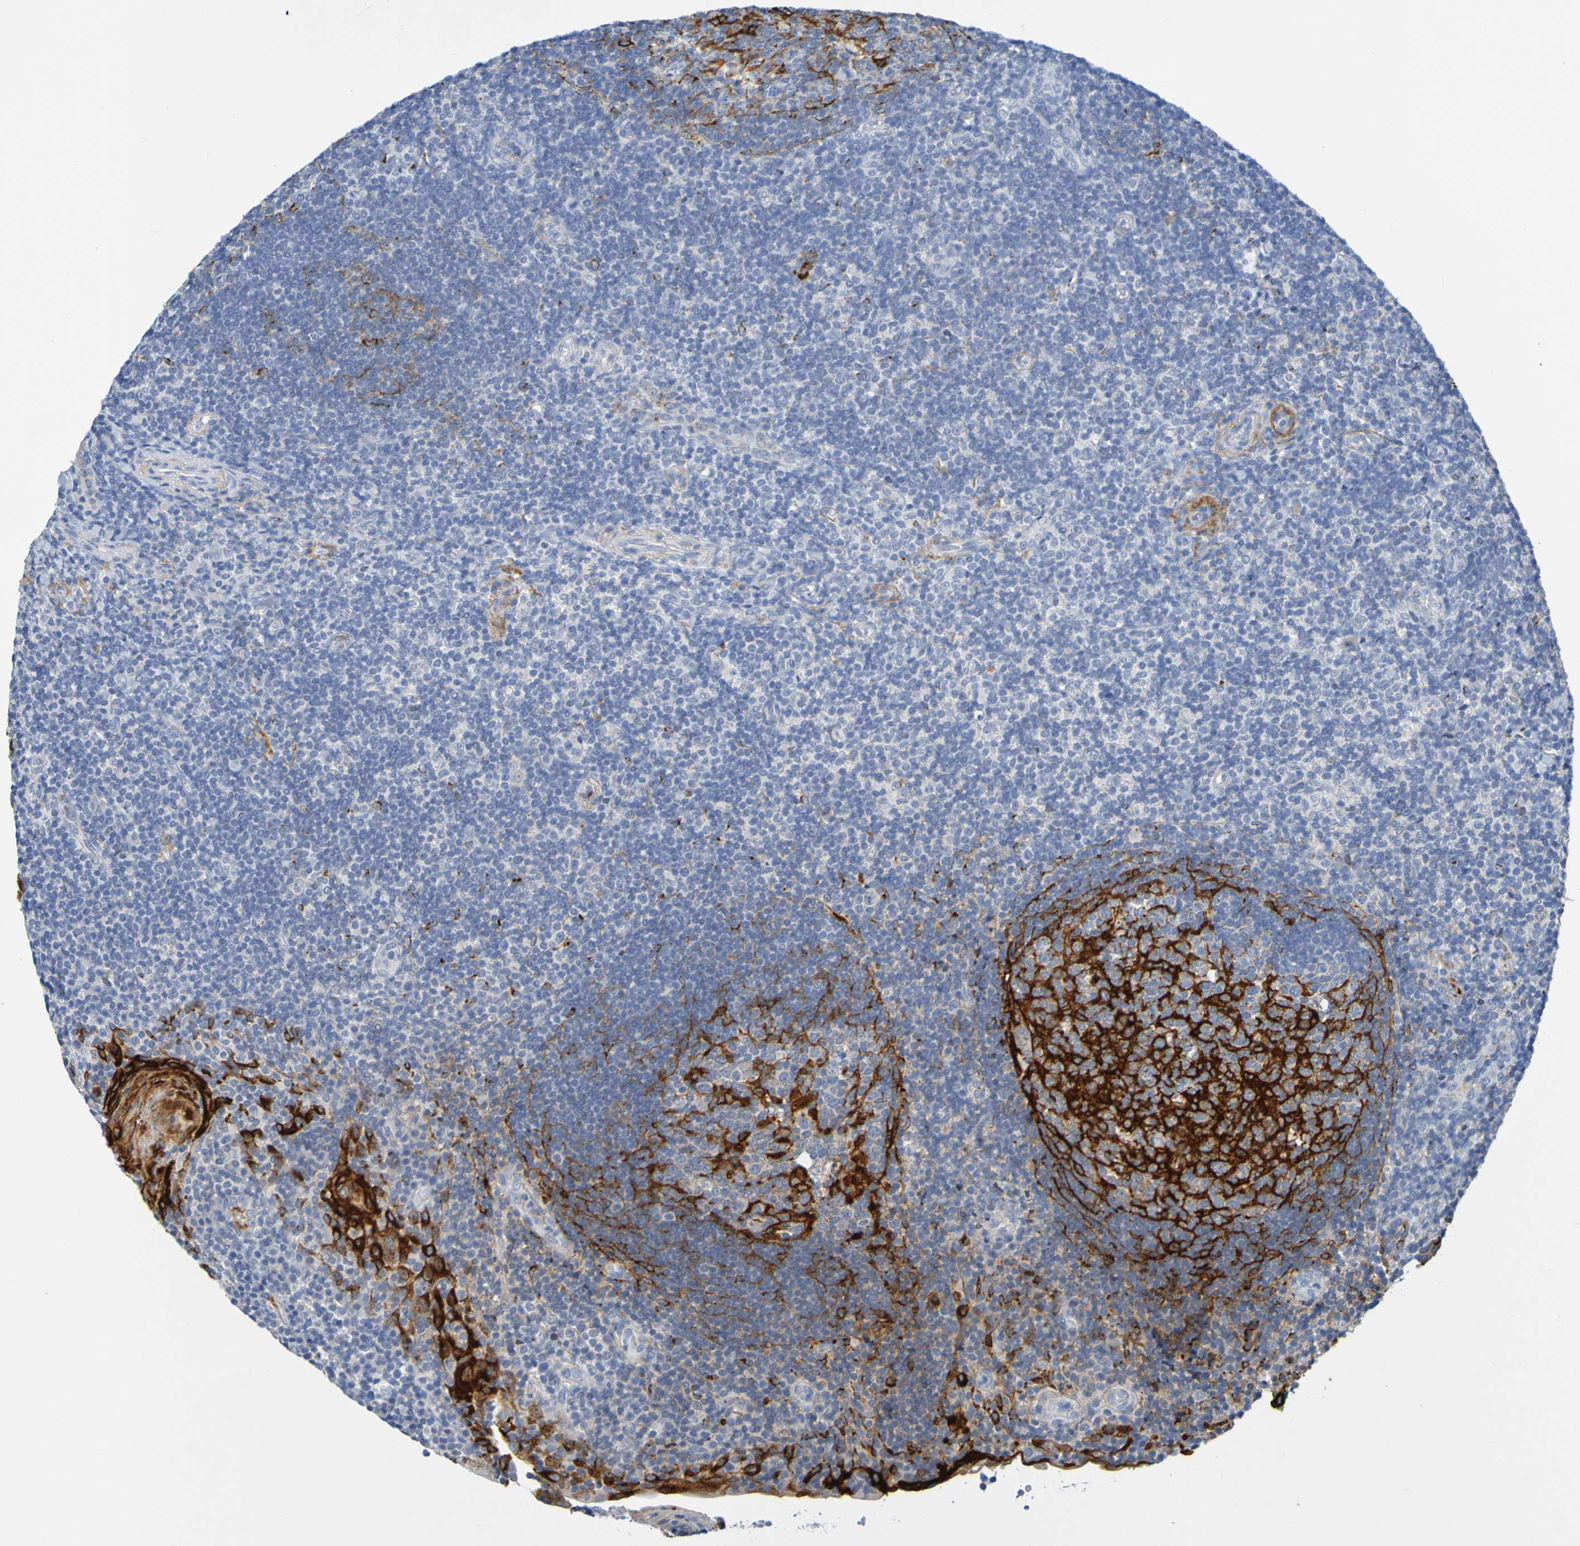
{"staining": {"intensity": "negative", "quantity": "none", "location": "none"}, "tissue": "tonsil", "cell_type": "Germinal center cells", "image_type": "normal", "snomed": [{"axis": "morphology", "description": "Normal tissue, NOS"}, {"axis": "topography", "description": "Tonsil"}], "caption": "High magnification brightfield microscopy of unremarkable tonsil stained with DAB (brown) and counterstained with hematoxylin (blue): germinal center cells show no significant positivity. (Stains: DAB (3,3'-diaminobenzidine) immunohistochemistry (IHC) with hematoxylin counter stain, Microscopy: brightfield microscopy at high magnification).", "gene": "IL10", "patient": {"sex": "male", "age": 37}}